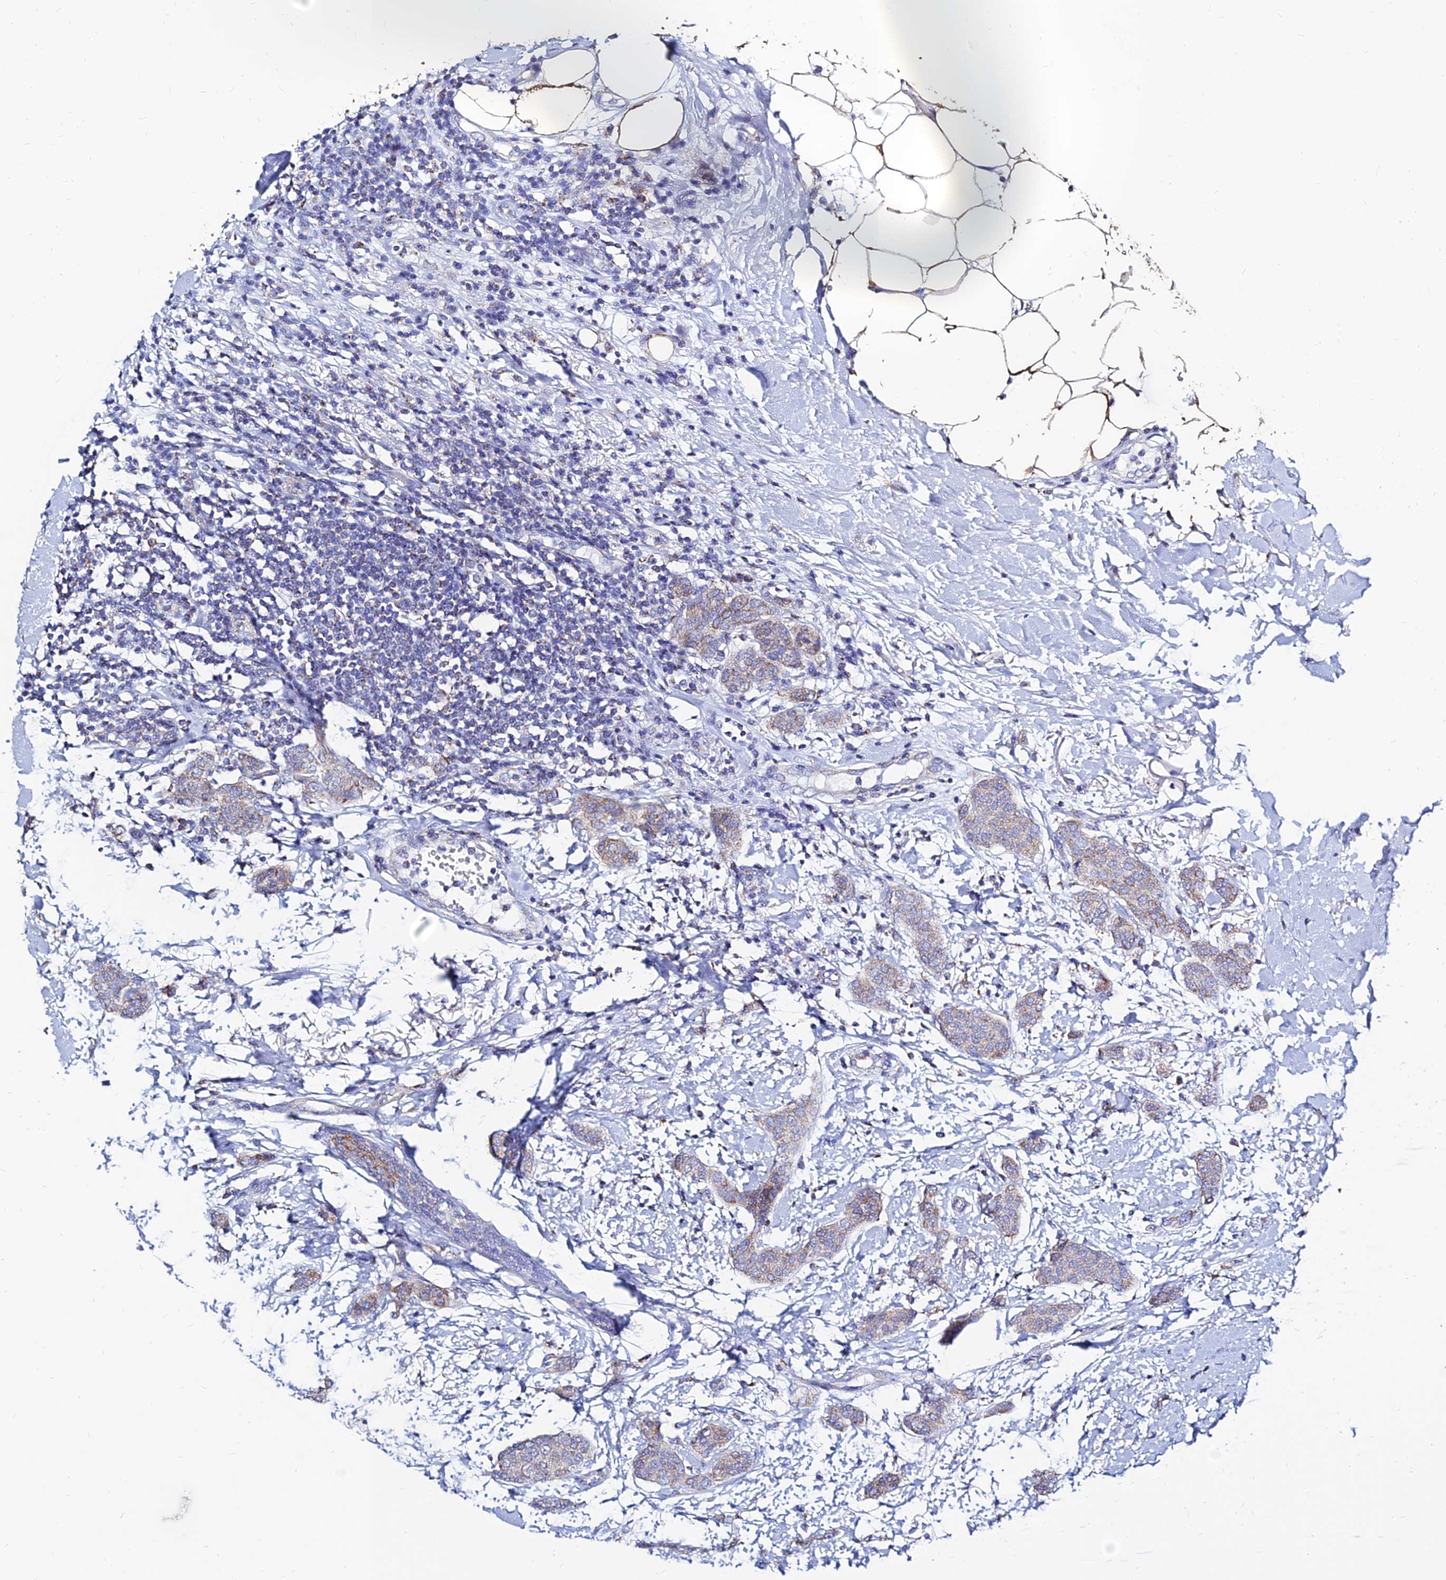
{"staining": {"intensity": "moderate", "quantity": "25%-75%", "location": "cytoplasmic/membranous"}, "tissue": "breast cancer", "cell_type": "Tumor cells", "image_type": "cancer", "snomed": [{"axis": "morphology", "description": "Duct carcinoma"}, {"axis": "topography", "description": "Breast"}], "caption": "Immunohistochemistry (IHC) of human breast intraductal carcinoma displays medium levels of moderate cytoplasmic/membranous positivity in approximately 25%-75% of tumor cells.", "gene": "MGST1", "patient": {"sex": "female", "age": 72}}